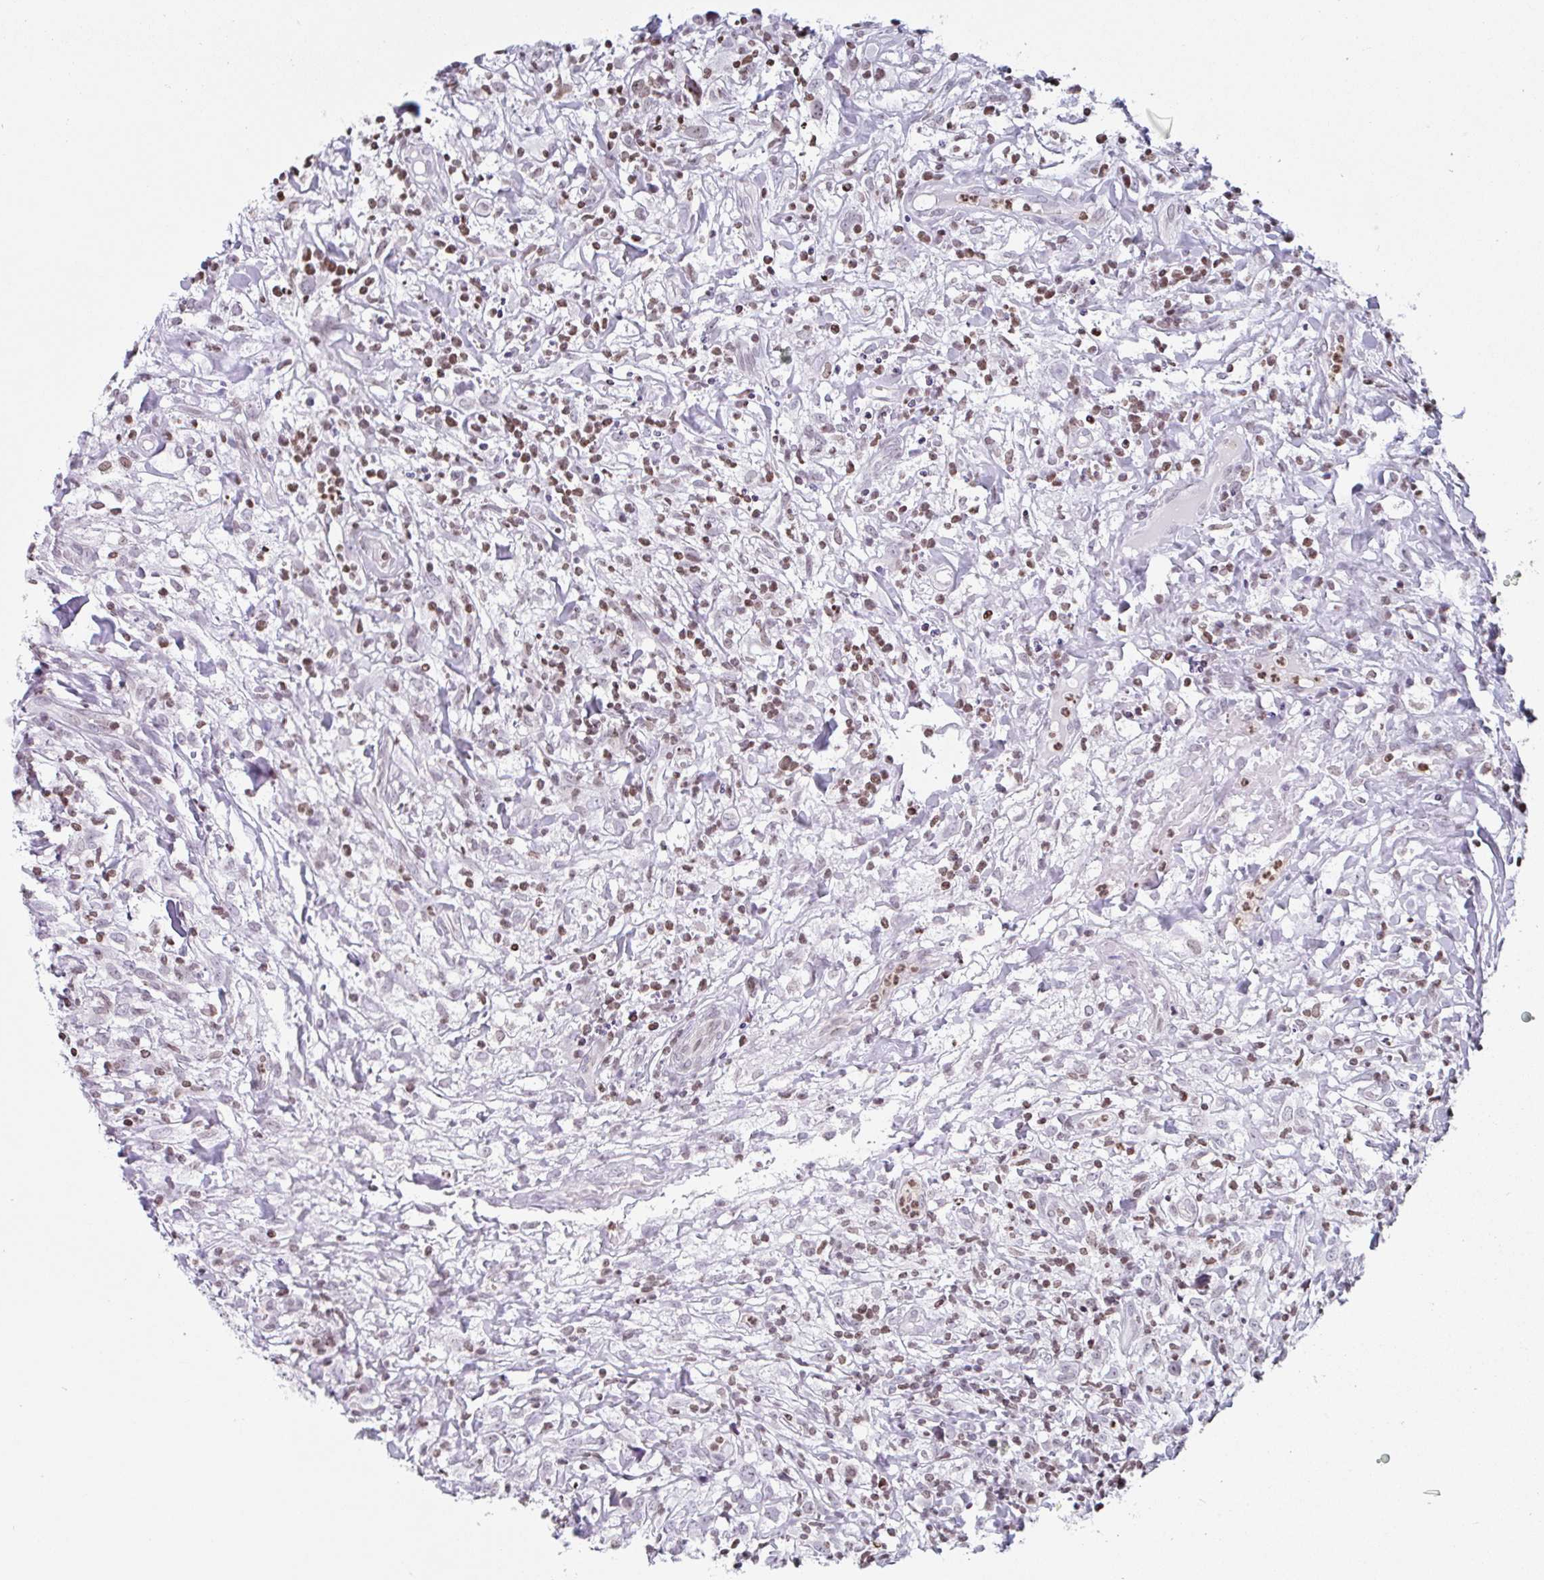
{"staining": {"intensity": "negative", "quantity": "none", "location": "none"}, "tissue": "lymphoma", "cell_type": "Tumor cells", "image_type": "cancer", "snomed": [{"axis": "morphology", "description": "Hodgkin's disease, NOS"}, {"axis": "topography", "description": "No Tissue"}], "caption": "This is a image of immunohistochemistry staining of Hodgkin's disease, which shows no staining in tumor cells.", "gene": "NOL6", "patient": {"sex": "female", "age": 21}}